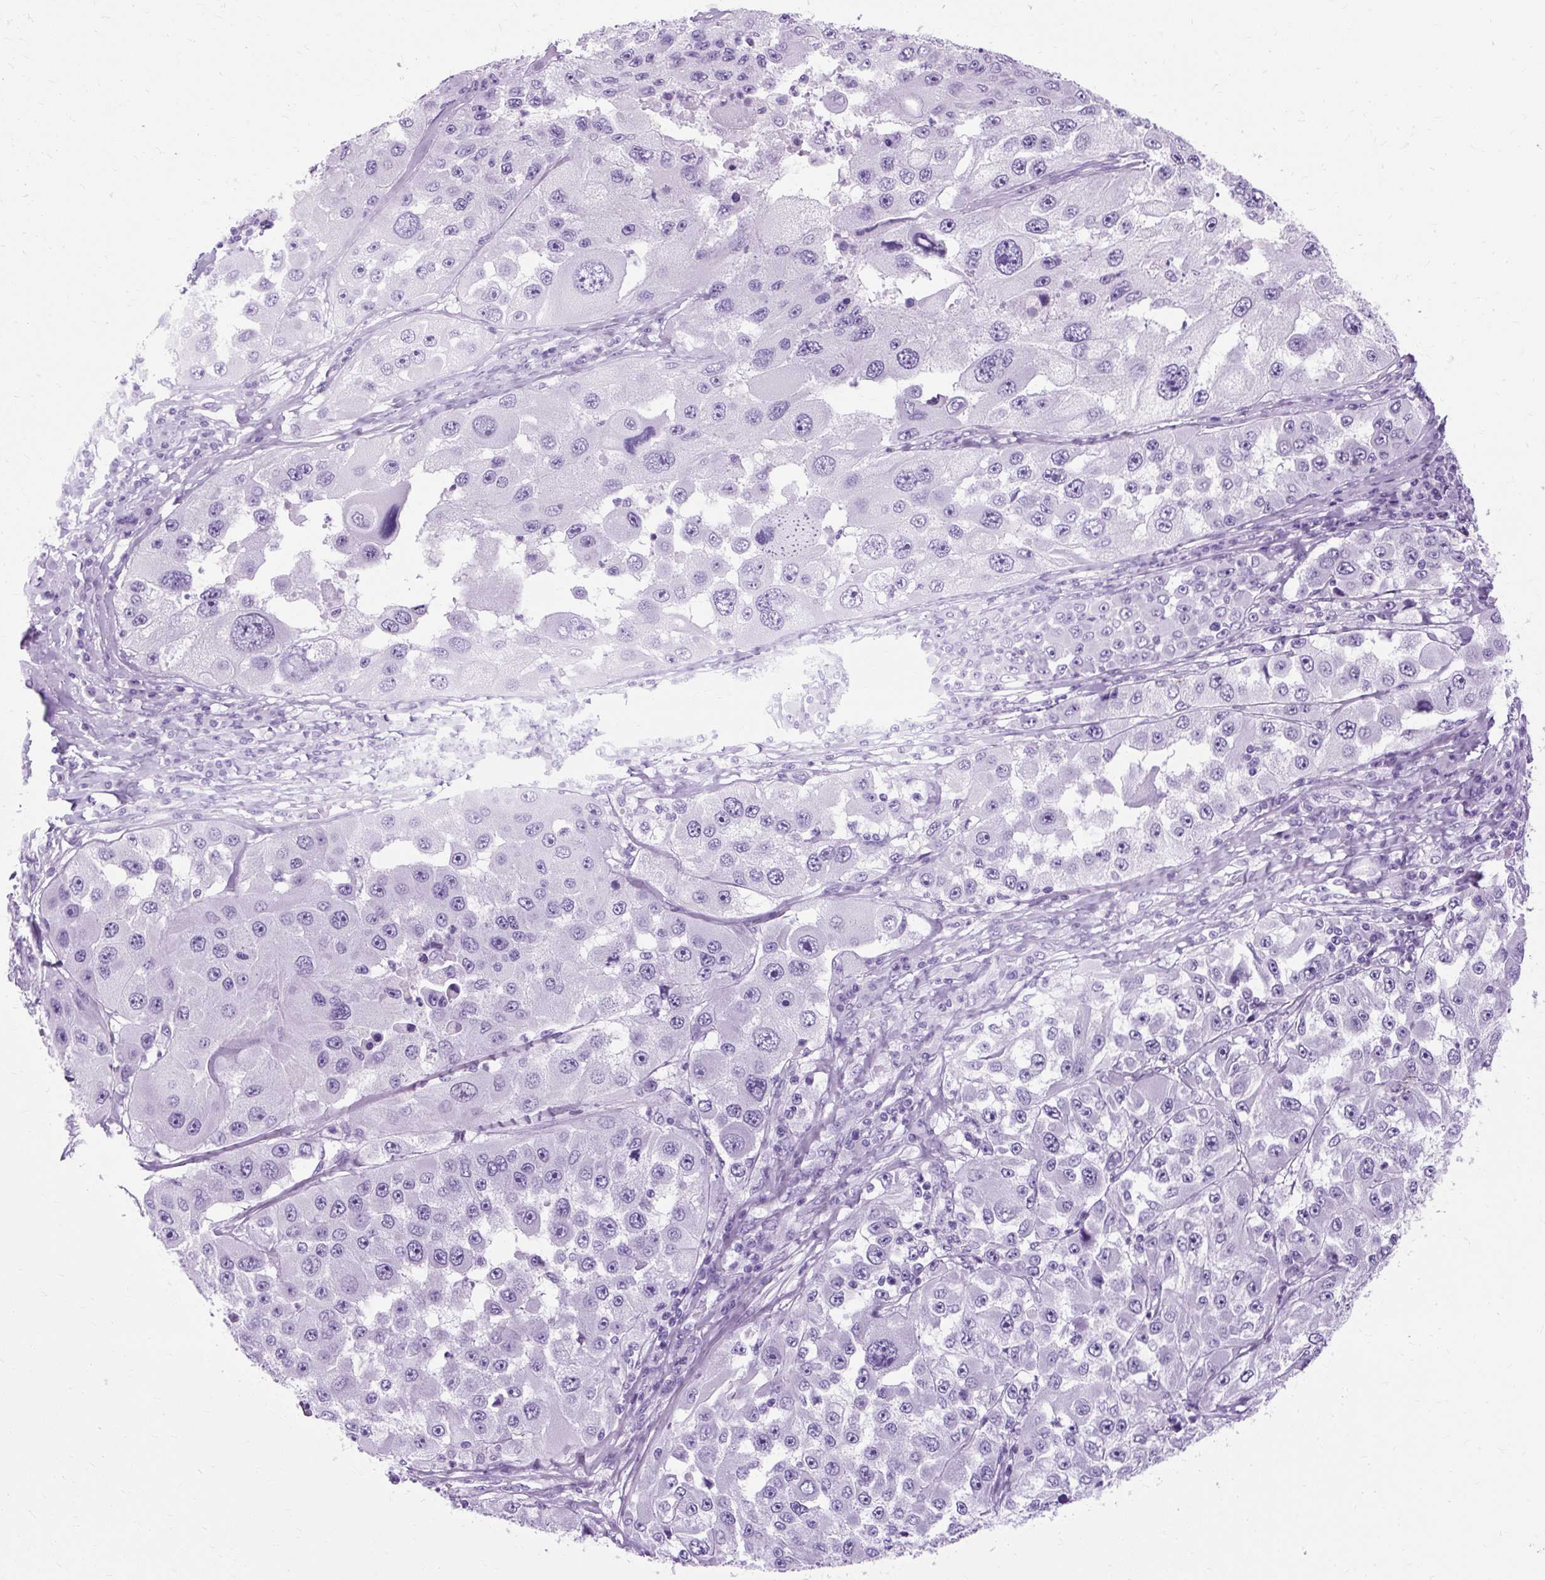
{"staining": {"intensity": "negative", "quantity": "none", "location": "none"}, "tissue": "melanoma", "cell_type": "Tumor cells", "image_type": "cancer", "snomed": [{"axis": "morphology", "description": "Malignant melanoma, Metastatic site"}, {"axis": "topography", "description": "Lymph node"}], "caption": "The micrograph shows no significant positivity in tumor cells of melanoma. (Brightfield microscopy of DAB (3,3'-diaminobenzidine) immunohistochemistry (IHC) at high magnification).", "gene": "TMEM89", "patient": {"sex": "male", "age": 62}}